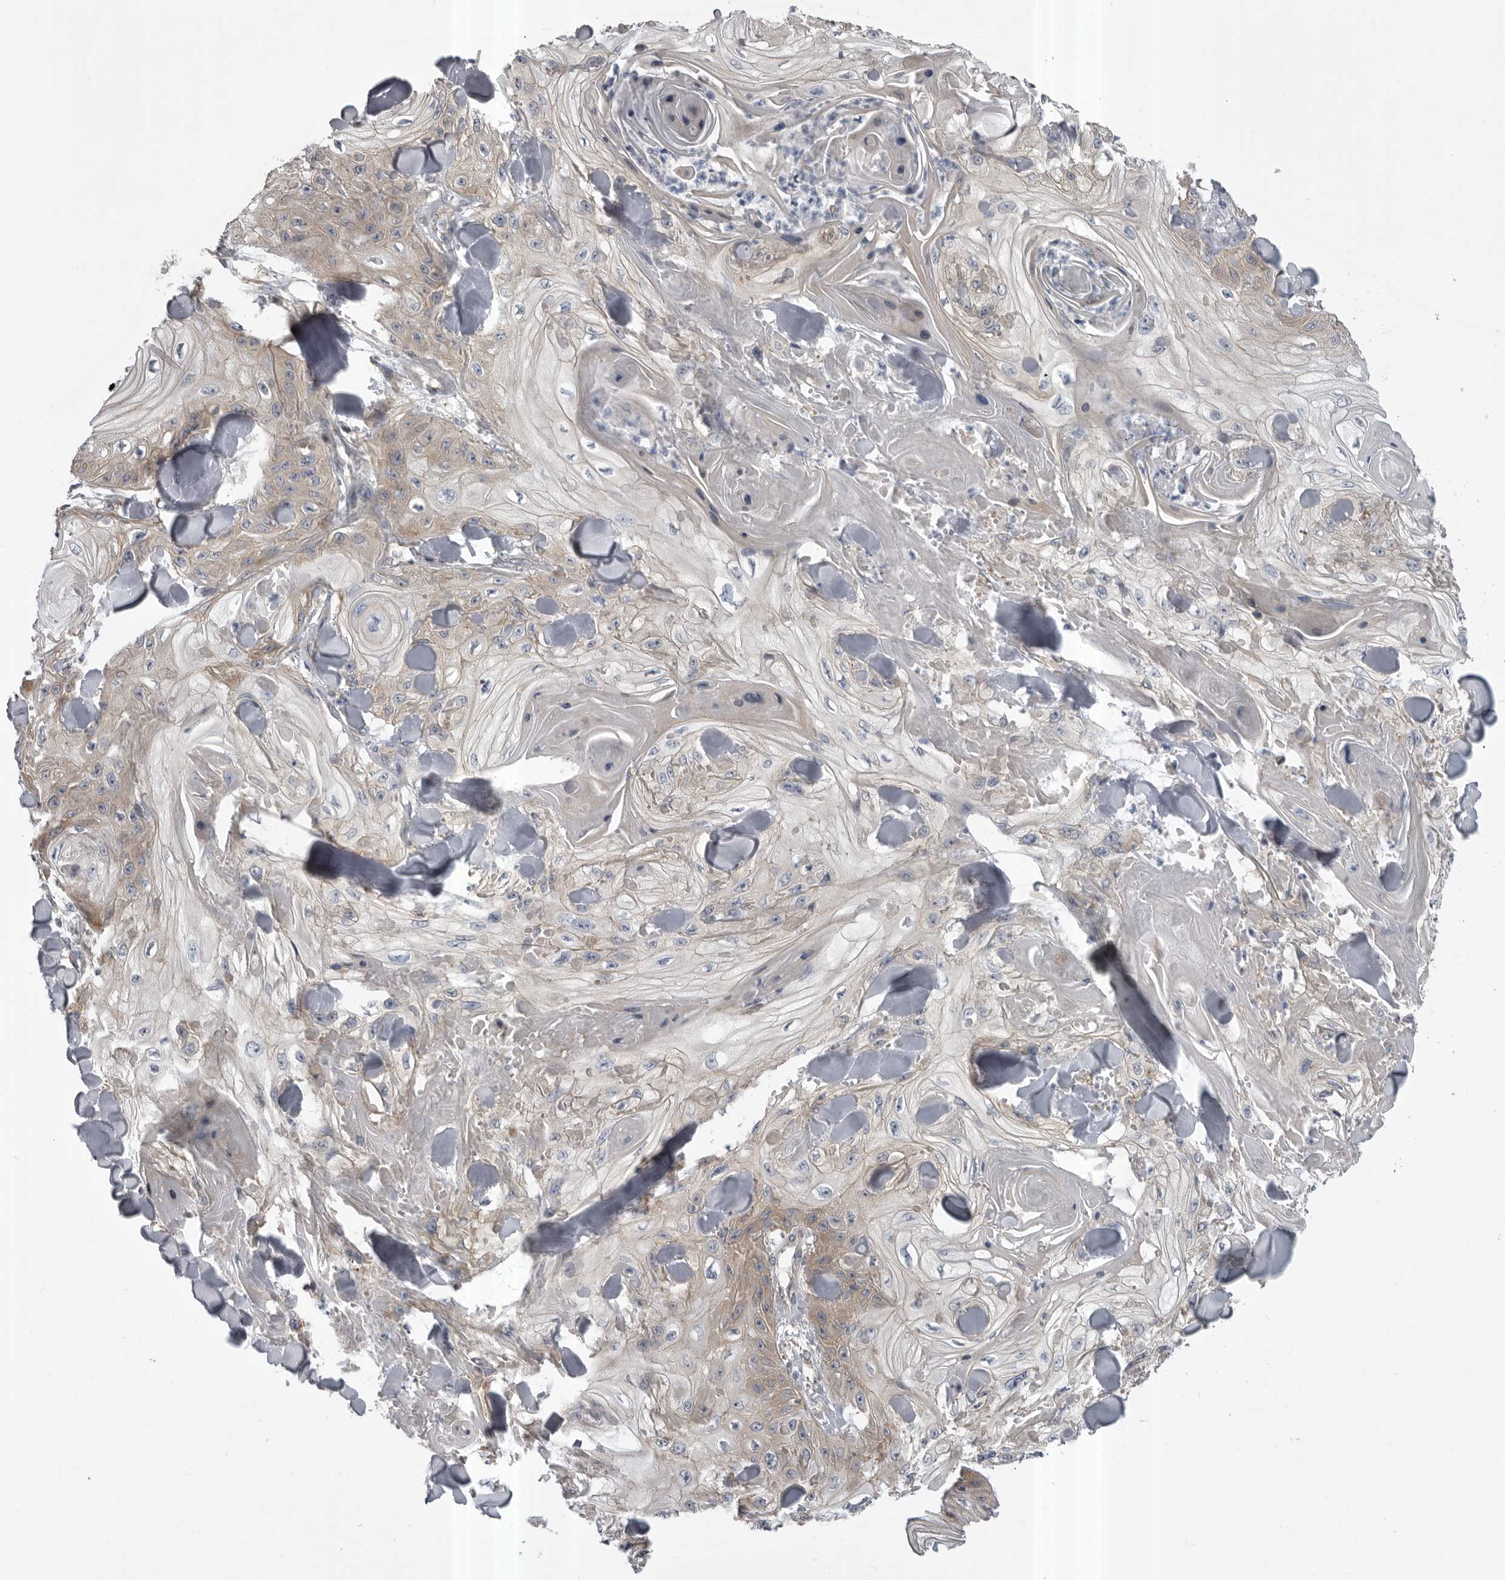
{"staining": {"intensity": "weak", "quantity": ">75%", "location": "cytoplasmic/membranous"}, "tissue": "skin cancer", "cell_type": "Tumor cells", "image_type": "cancer", "snomed": [{"axis": "morphology", "description": "Squamous cell carcinoma, NOS"}, {"axis": "topography", "description": "Skin"}], "caption": "IHC histopathology image of human skin squamous cell carcinoma stained for a protein (brown), which exhibits low levels of weak cytoplasmic/membranous expression in about >75% of tumor cells.", "gene": "RAB3GAP2", "patient": {"sex": "male", "age": 74}}